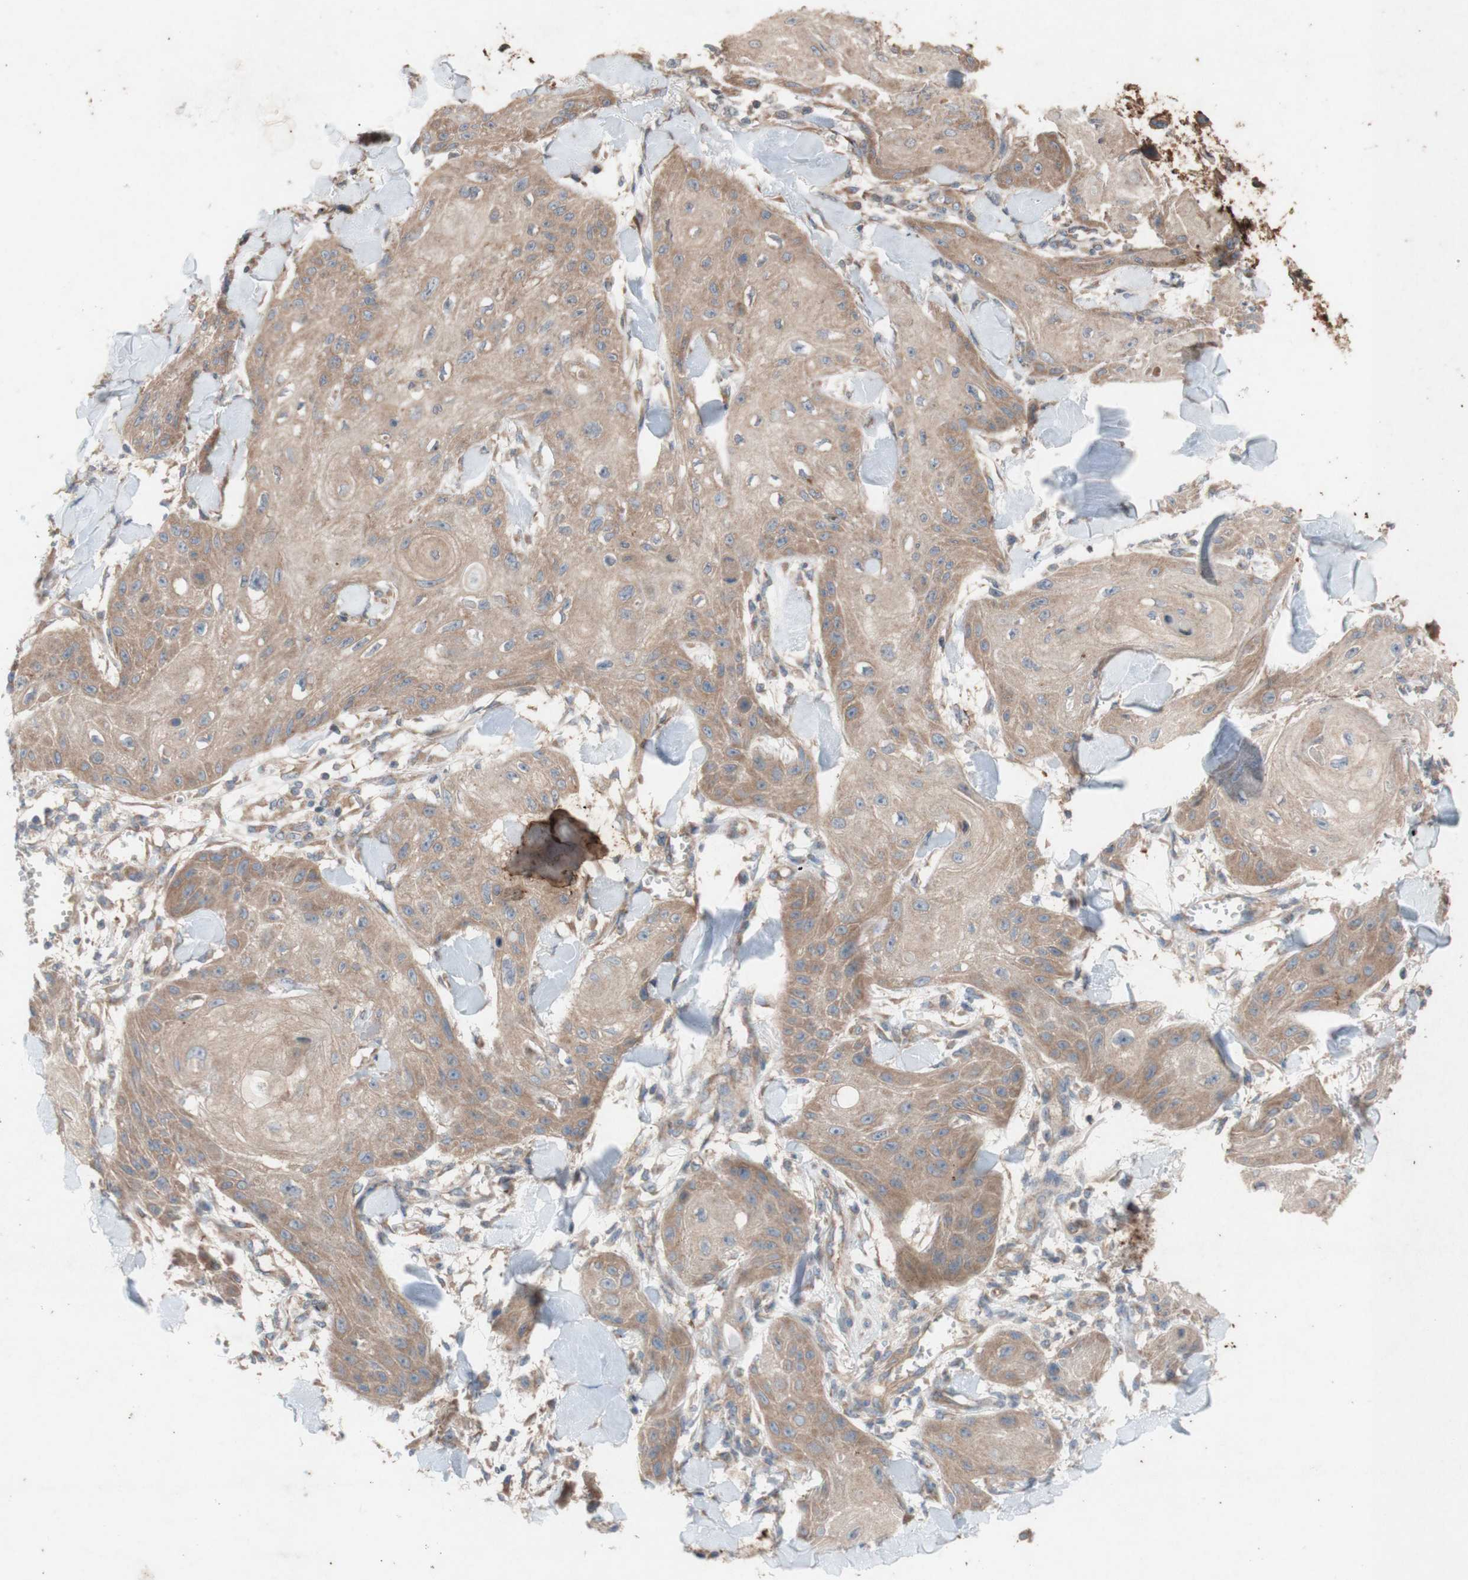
{"staining": {"intensity": "moderate", "quantity": ">75%", "location": "cytoplasmic/membranous"}, "tissue": "skin cancer", "cell_type": "Tumor cells", "image_type": "cancer", "snomed": [{"axis": "morphology", "description": "Squamous cell carcinoma, NOS"}, {"axis": "topography", "description": "Skin"}], "caption": "Immunohistochemical staining of human skin cancer shows moderate cytoplasmic/membranous protein expression in approximately >75% of tumor cells.", "gene": "TST", "patient": {"sex": "male", "age": 74}}